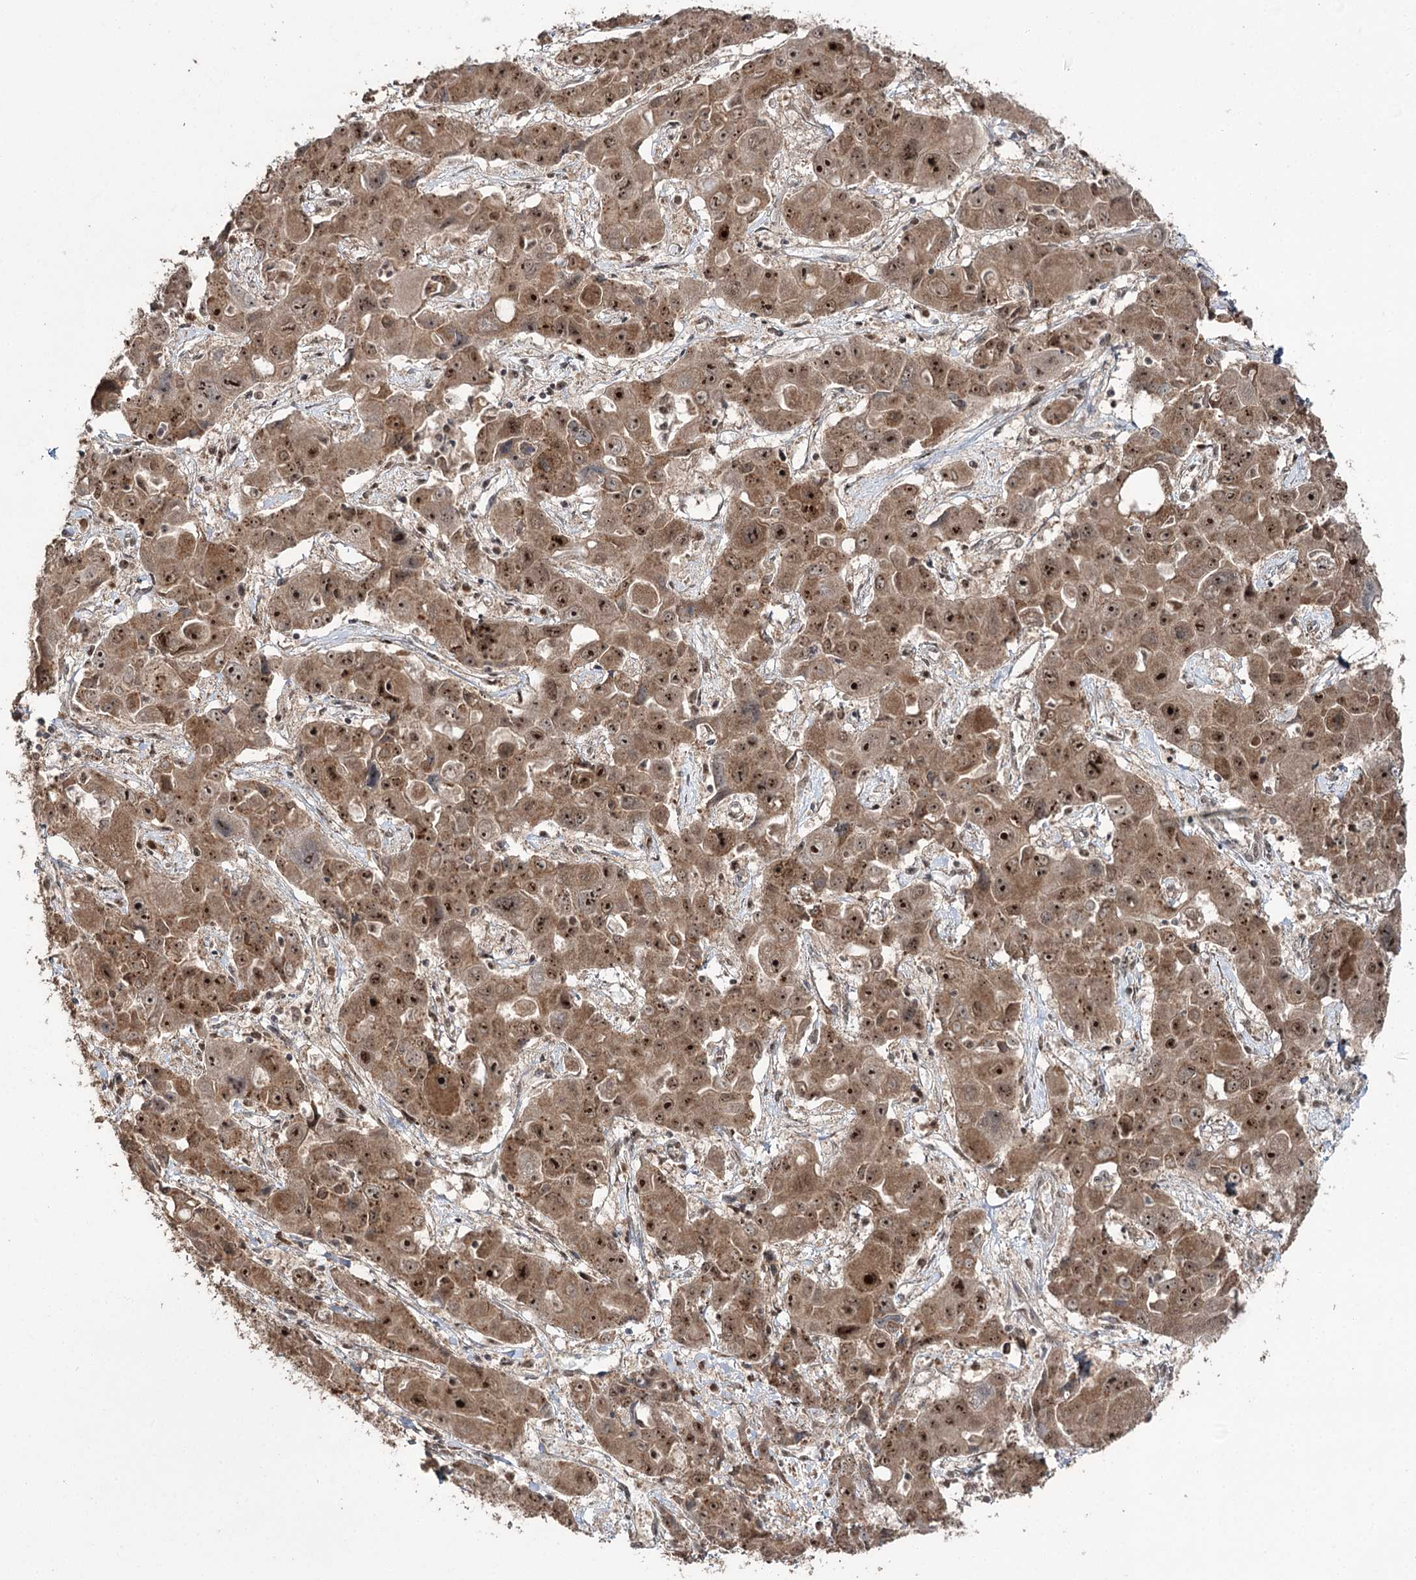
{"staining": {"intensity": "strong", "quantity": ">75%", "location": "cytoplasmic/membranous,nuclear"}, "tissue": "liver cancer", "cell_type": "Tumor cells", "image_type": "cancer", "snomed": [{"axis": "morphology", "description": "Cholangiocarcinoma"}, {"axis": "topography", "description": "Liver"}], "caption": "Liver cholangiocarcinoma stained with DAB (3,3'-diaminobenzidine) immunohistochemistry (IHC) demonstrates high levels of strong cytoplasmic/membranous and nuclear staining in about >75% of tumor cells.", "gene": "ERCC3", "patient": {"sex": "male", "age": 67}}